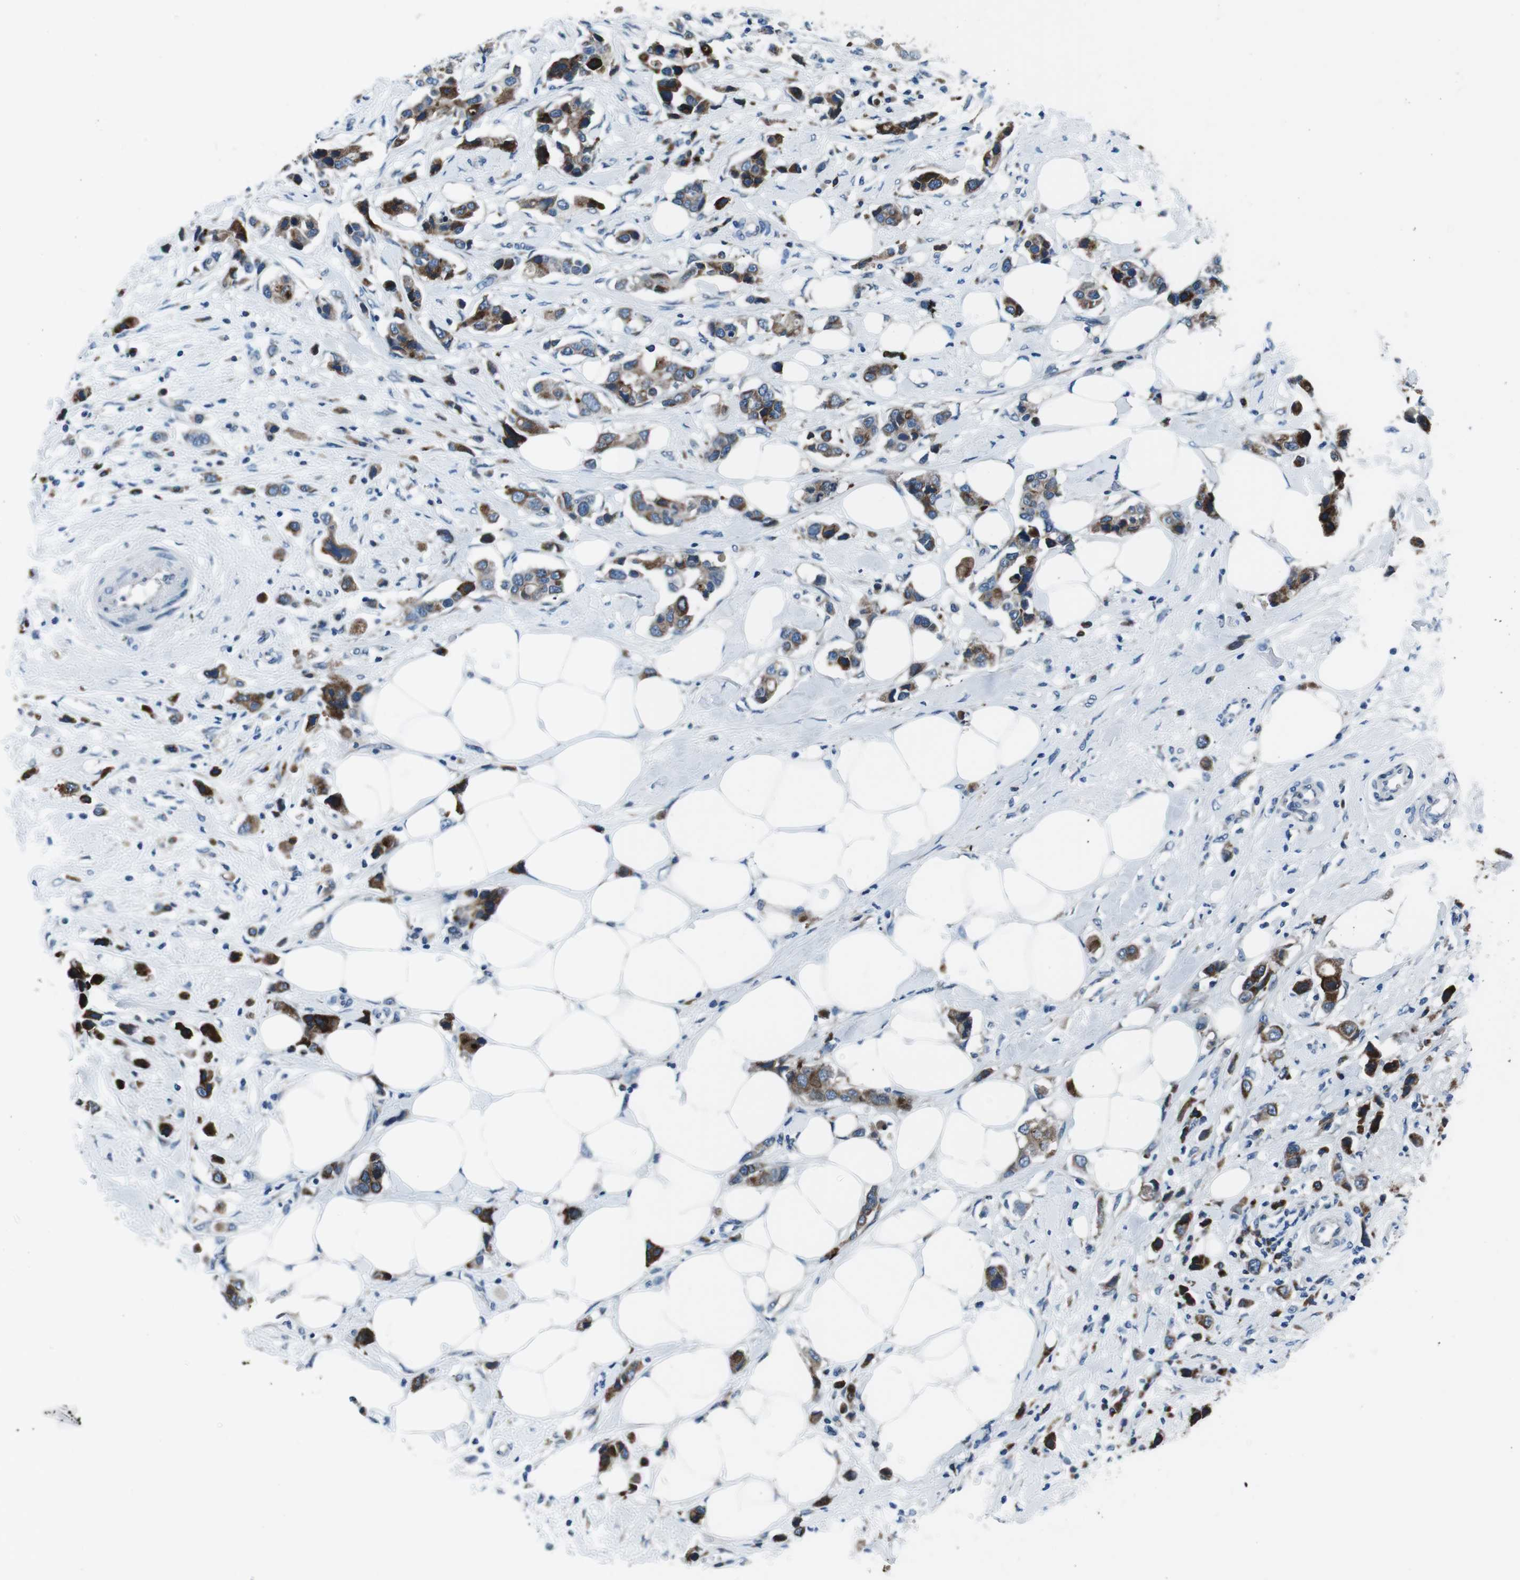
{"staining": {"intensity": "strong", "quantity": ">75%", "location": "cytoplasmic/membranous"}, "tissue": "breast cancer", "cell_type": "Tumor cells", "image_type": "cancer", "snomed": [{"axis": "morphology", "description": "Normal tissue, NOS"}, {"axis": "morphology", "description": "Duct carcinoma"}, {"axis": "topography", "description": "Breast"}], "caption": "Immunohistochemistry (IHC) micrograph of neoplastic tissue: human breast invasive ductal carcinoma stained using immunohistochemistry shows high levels of strong protein expression localized specifically in the cytoplasmic/membranous of tumor cells, appearing as a cytoplasmic/membranous brown color.", "gene": "NUCB2", "patient": {"sex": "female", "age": 50}}